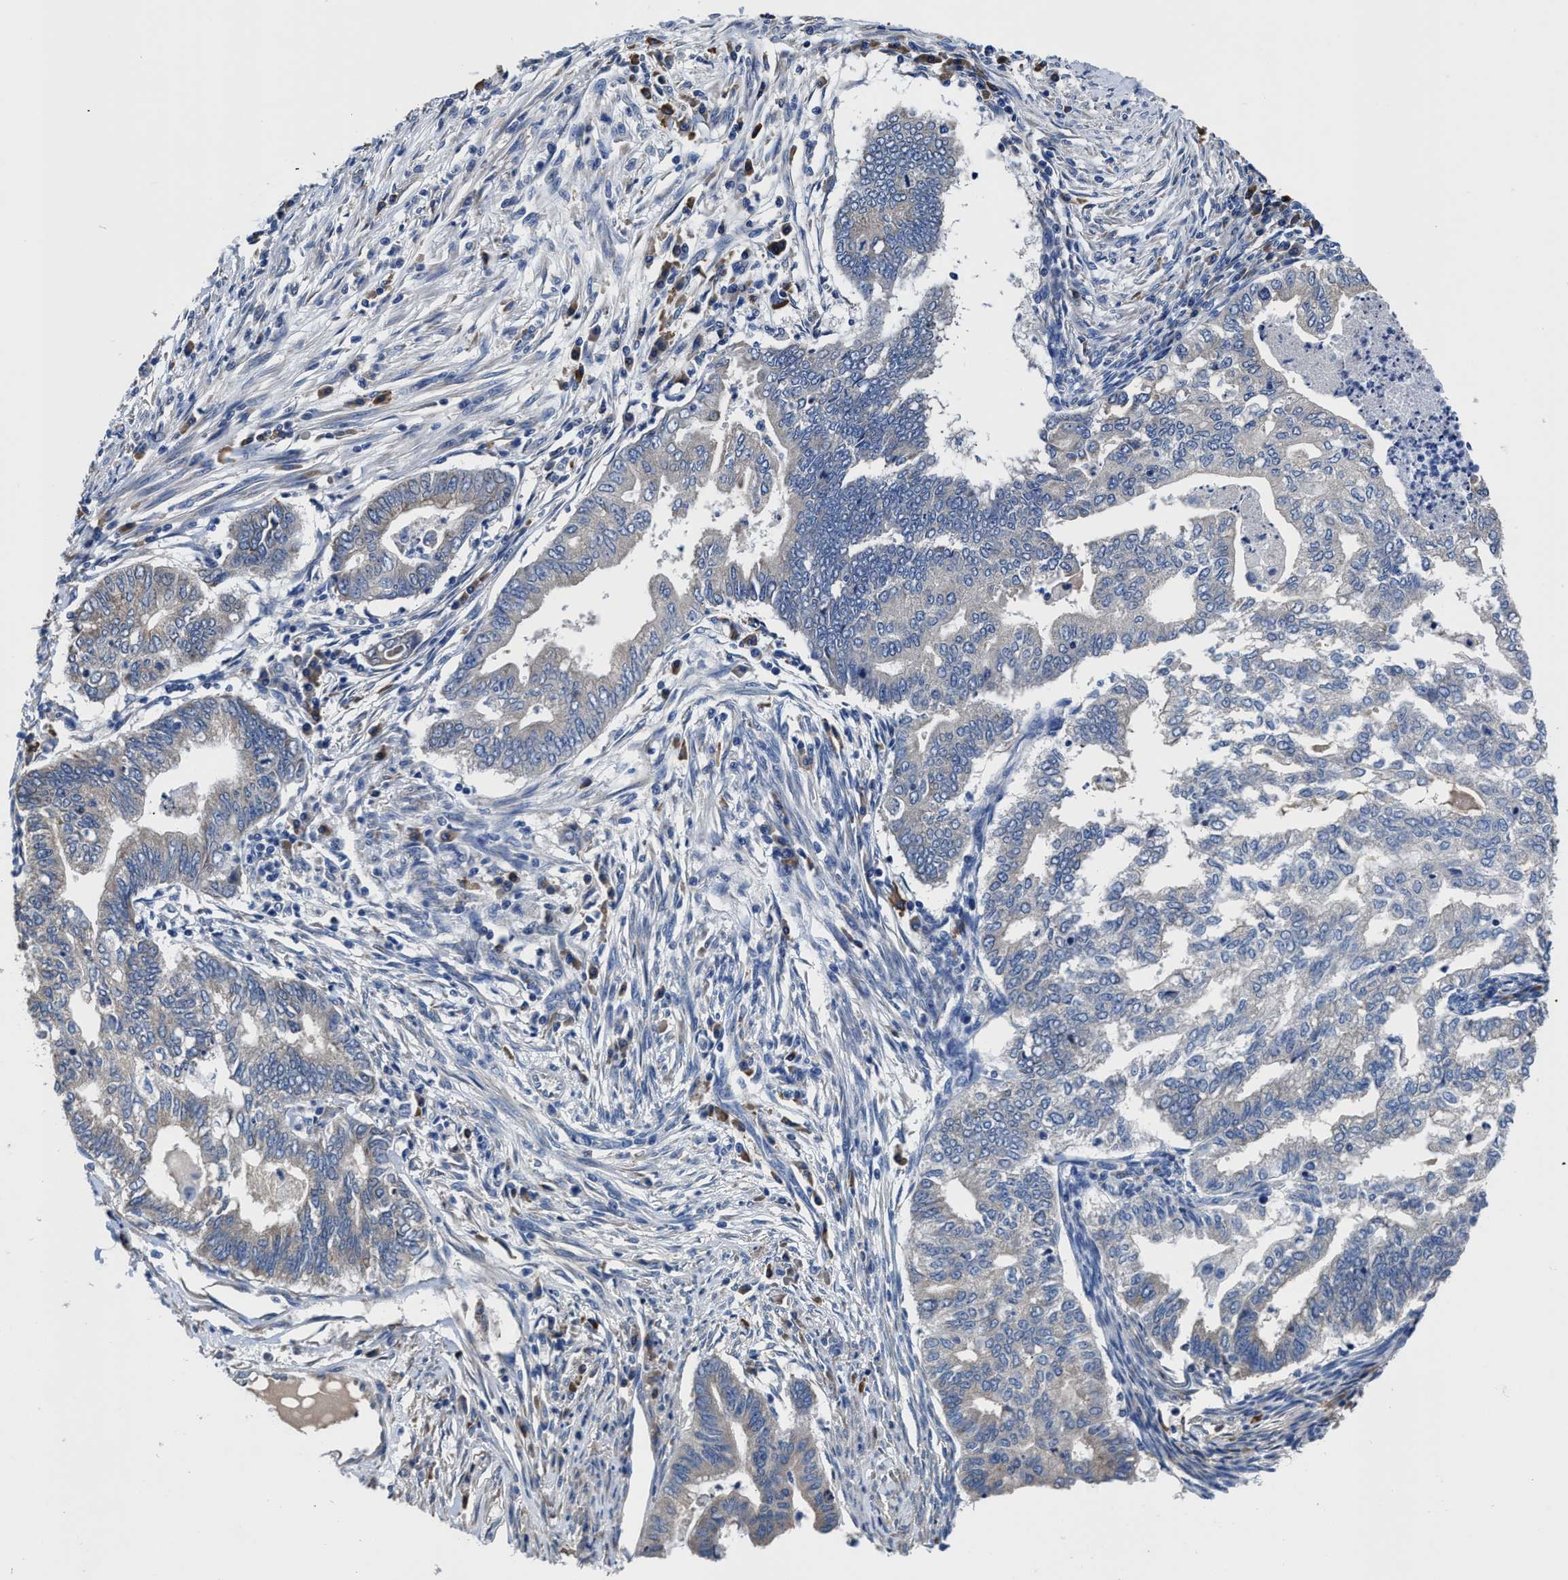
{"staining": {"intensity": "weak", "quantity": "25%-75%", "location": "cytoplasmic/membranous"}, "tissue": "endometrial cancer", "cell_type": "Tumor cells", "image_type": "cancer", "snomed": [{"axis": "morphology", "description": "Polyp, NOS"}, {"axis": "morphology", "description": "Adenocarcinoma, NOS"}, {"axis": "morphology", "description": "Adenoma, NOS"}, {"axis": "topography", "description": "Endometrium"}], "caption": "The histopathology image displays staining of endometrial polyp, revealing weak cytoplasmic/membranous protein staining (brown color) within tumor cells.", "gene": "SRPK2", "patient": {"sex": "female", "age": 79}}